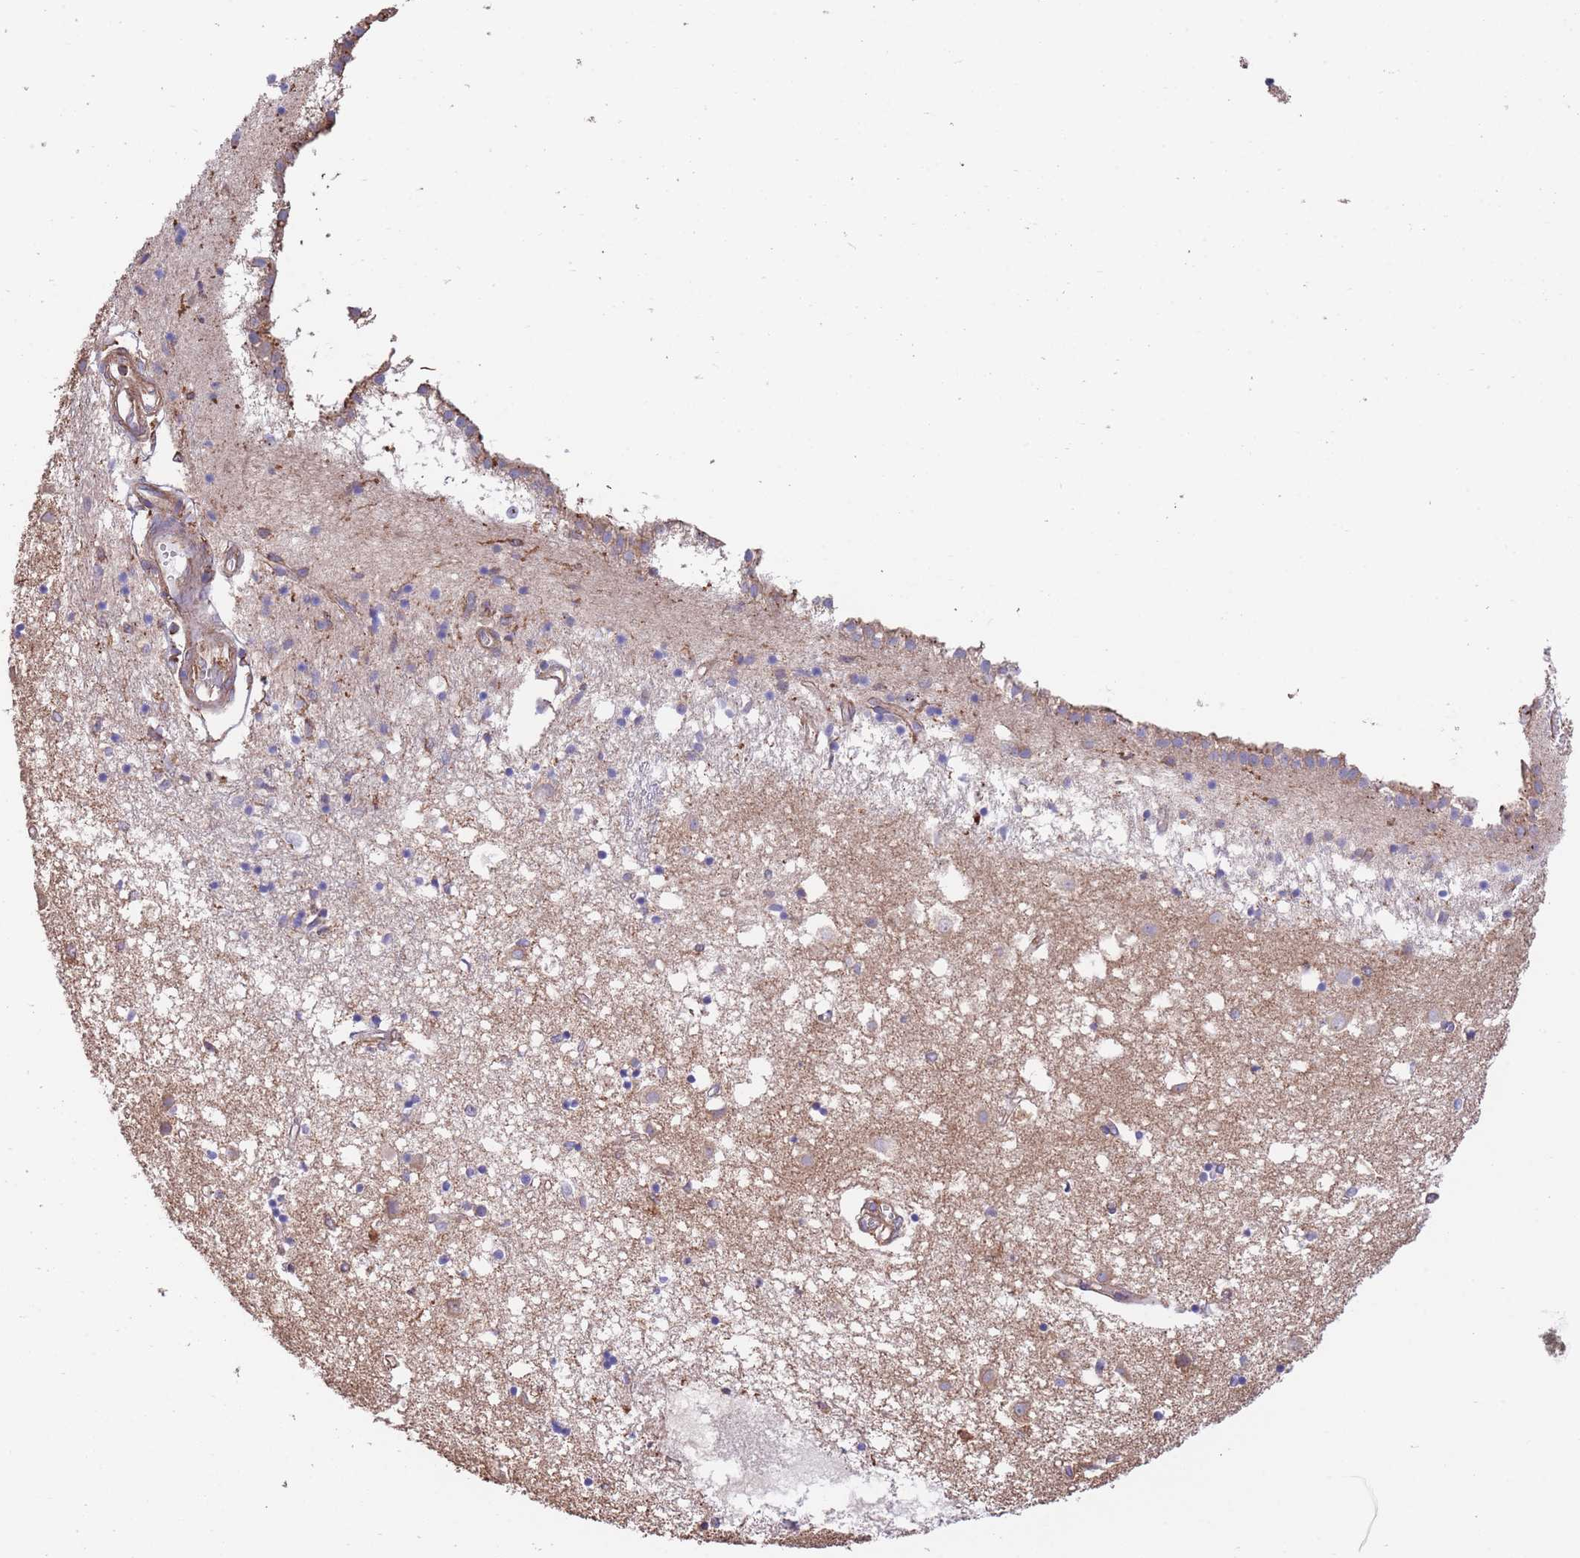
{"staining": {"intensity": "moderate", "quantity": "25%-75%", "location": "cytoplasmic/membranous"}, "tissue": "caudate", "cell_type": "Glial cells", "image_type": "normal", "snomed": [{"axis": "morphology", "description": "Normal tissue, NOS"}, {"axis": "topography", "description": "Lateral ventricle wall"}], "caption": "Immunohistochemical staining of unremarkable caudate demonstrates medium levels of moderate cytoplasmic/membranous expression in approximately 25%-75% of glial cells.", "gene": "LRRN4CL", "patient": {"sex": "male", "age": 70}}